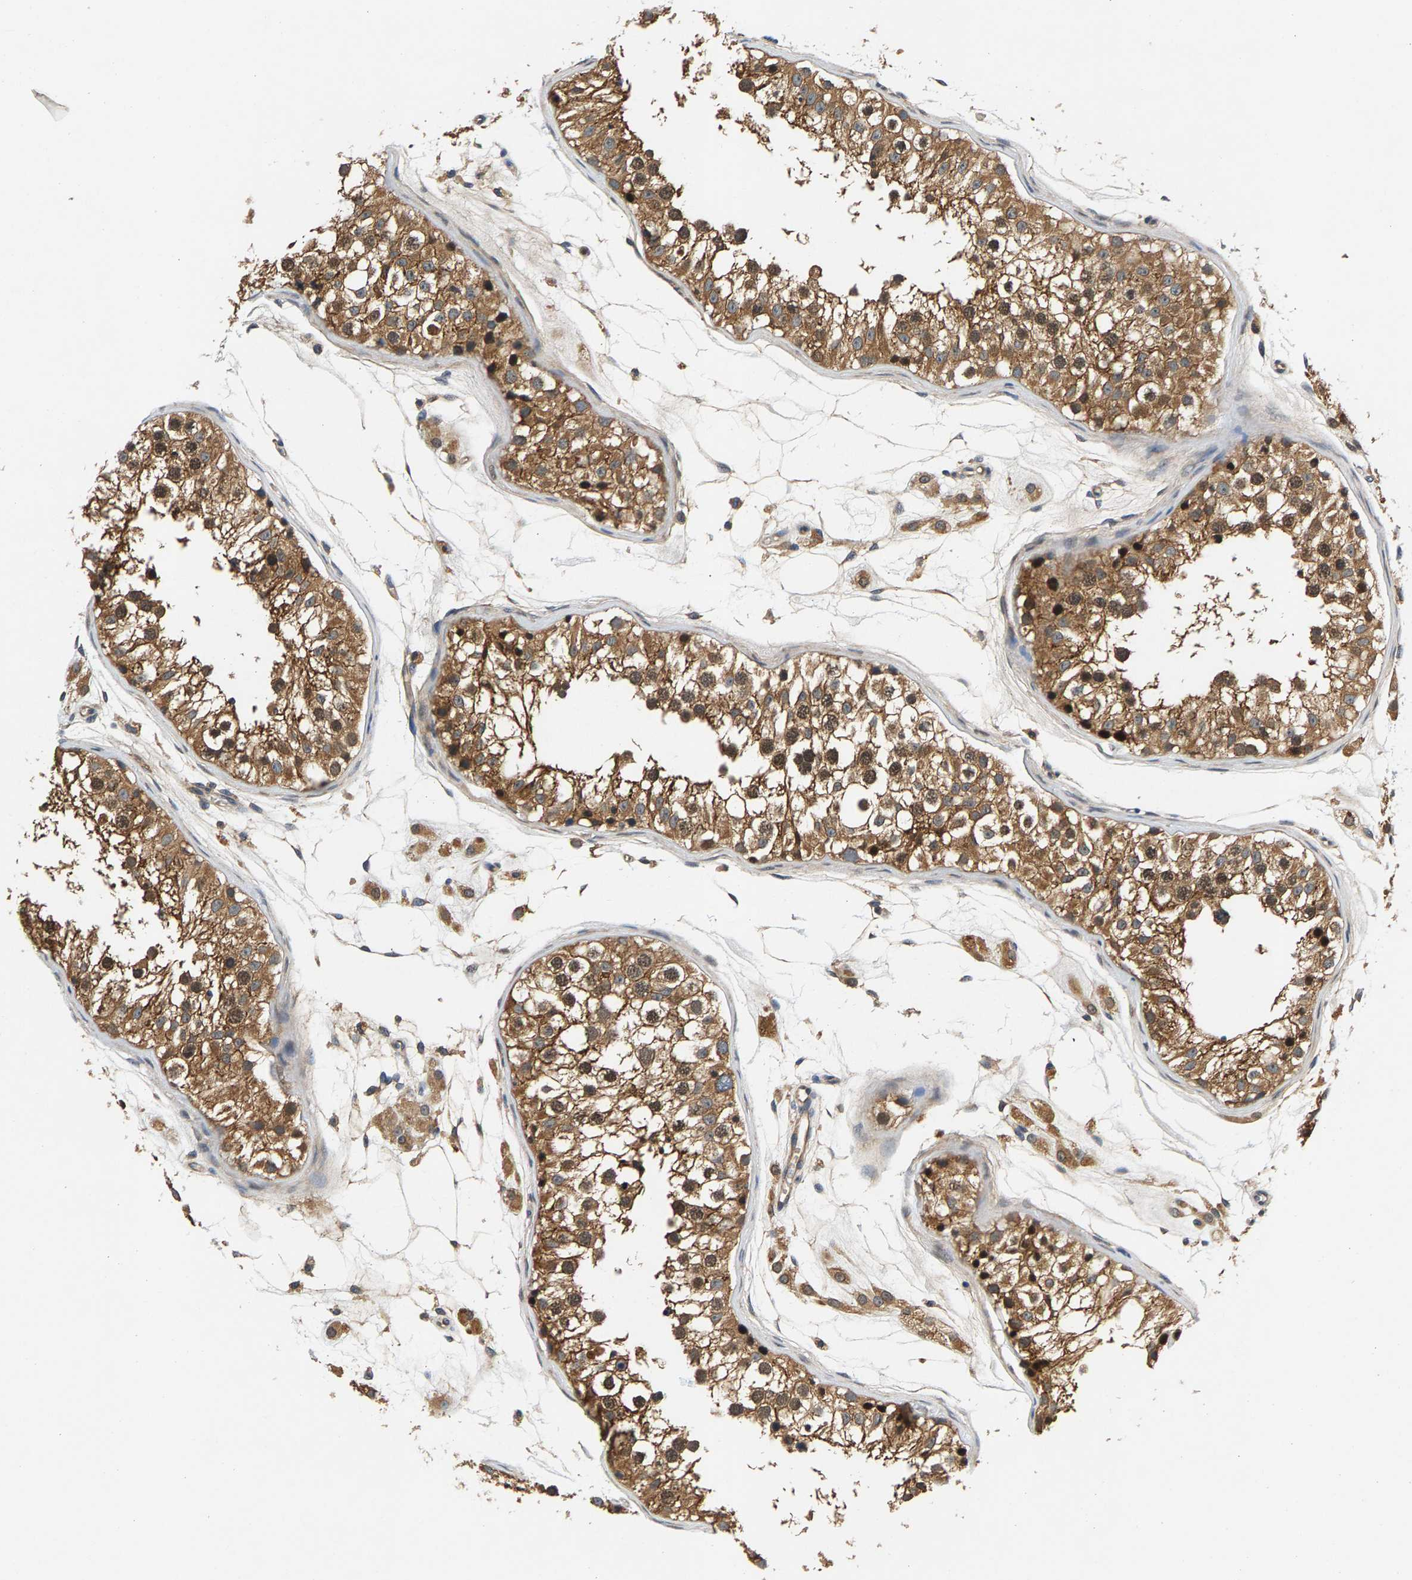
{"staining": {"intensity": "moderate", "quantity": ">75%", "location": "cytoplasmic/membranous"}, "tissue": "testis", "cell_type": "Cells in seminiferous ducts", "image_type": "normal", "snomed": [{"axis": "morphology", "description": "Normal tissue, NOS"}, {"axis": "morphology", "description": "Adenocarcinoma, metastatic, NOS"}, {"axis": "topography", "description": "Testis"}], "caption": "This is a histology image of immunohistochemistry staining of normal testis, which shows moderate expression in the cytoplasmic/membranous of cells in seminiferous ducts.", "gene": "FAM78A", "patient": {"sex": "male", "age": 26}}